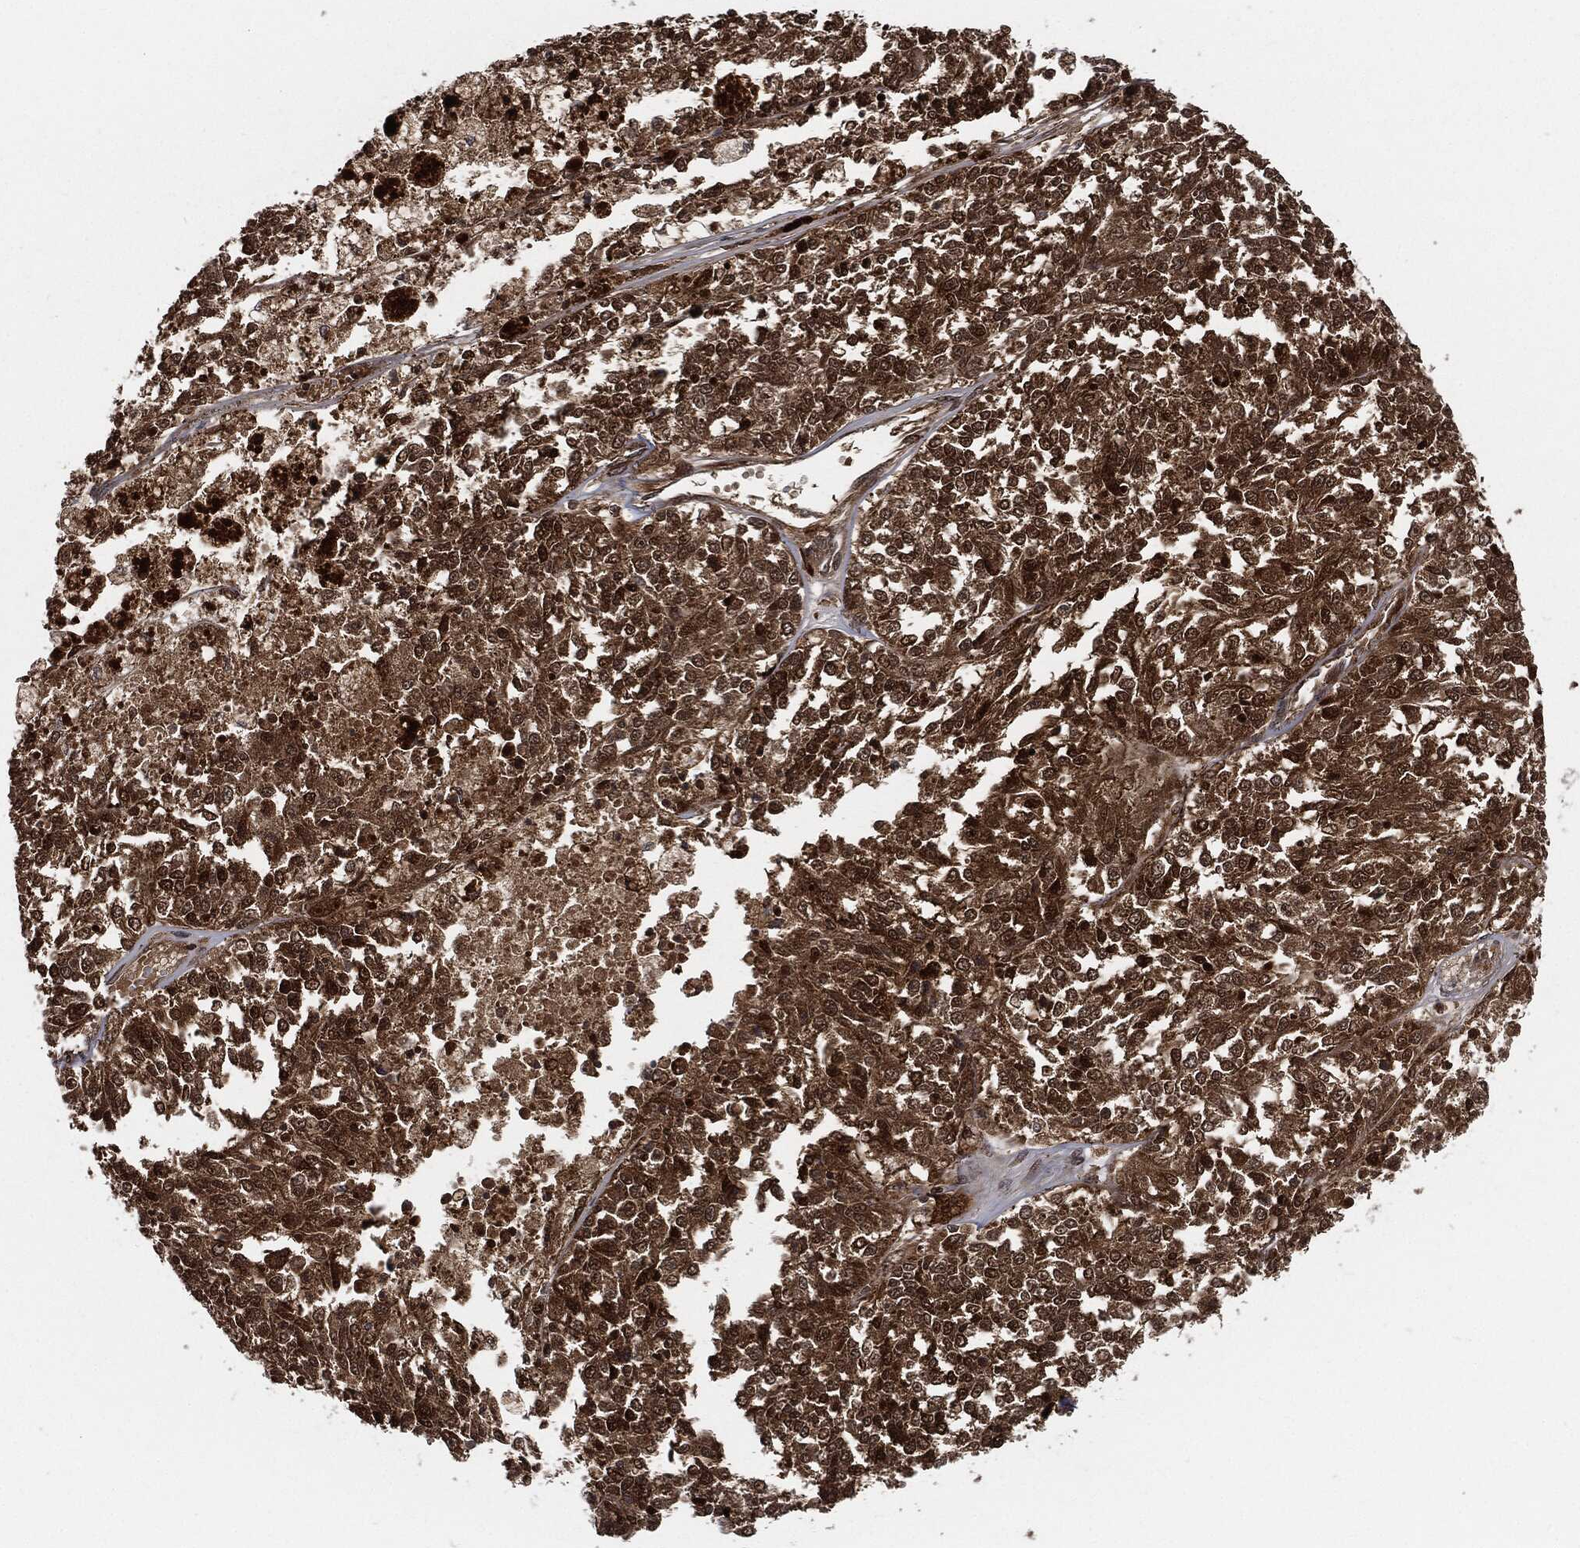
{"staining": {"intensity": "moderate", "quantity": ">75%", "location": "cytoplasmic/membranous,nuclear"}, "tissue": "melanoma", "cell_type": "Tumor cells", "image_type": "cancer", "snomed": [{"axis": "morphology", "description": "Malignant melanoma, Metastatic site"}, {"axis": "topography", "description": "Lymph node"}], "caption": "Melanoma tissue demonstrates moderate cytoplasmic/membranous and nuclear expression in about >75% of tumor cells, visualized by immunohistochemistry.", "gene": "CUTA", "patient": {"sex": "female", "age": 64}}